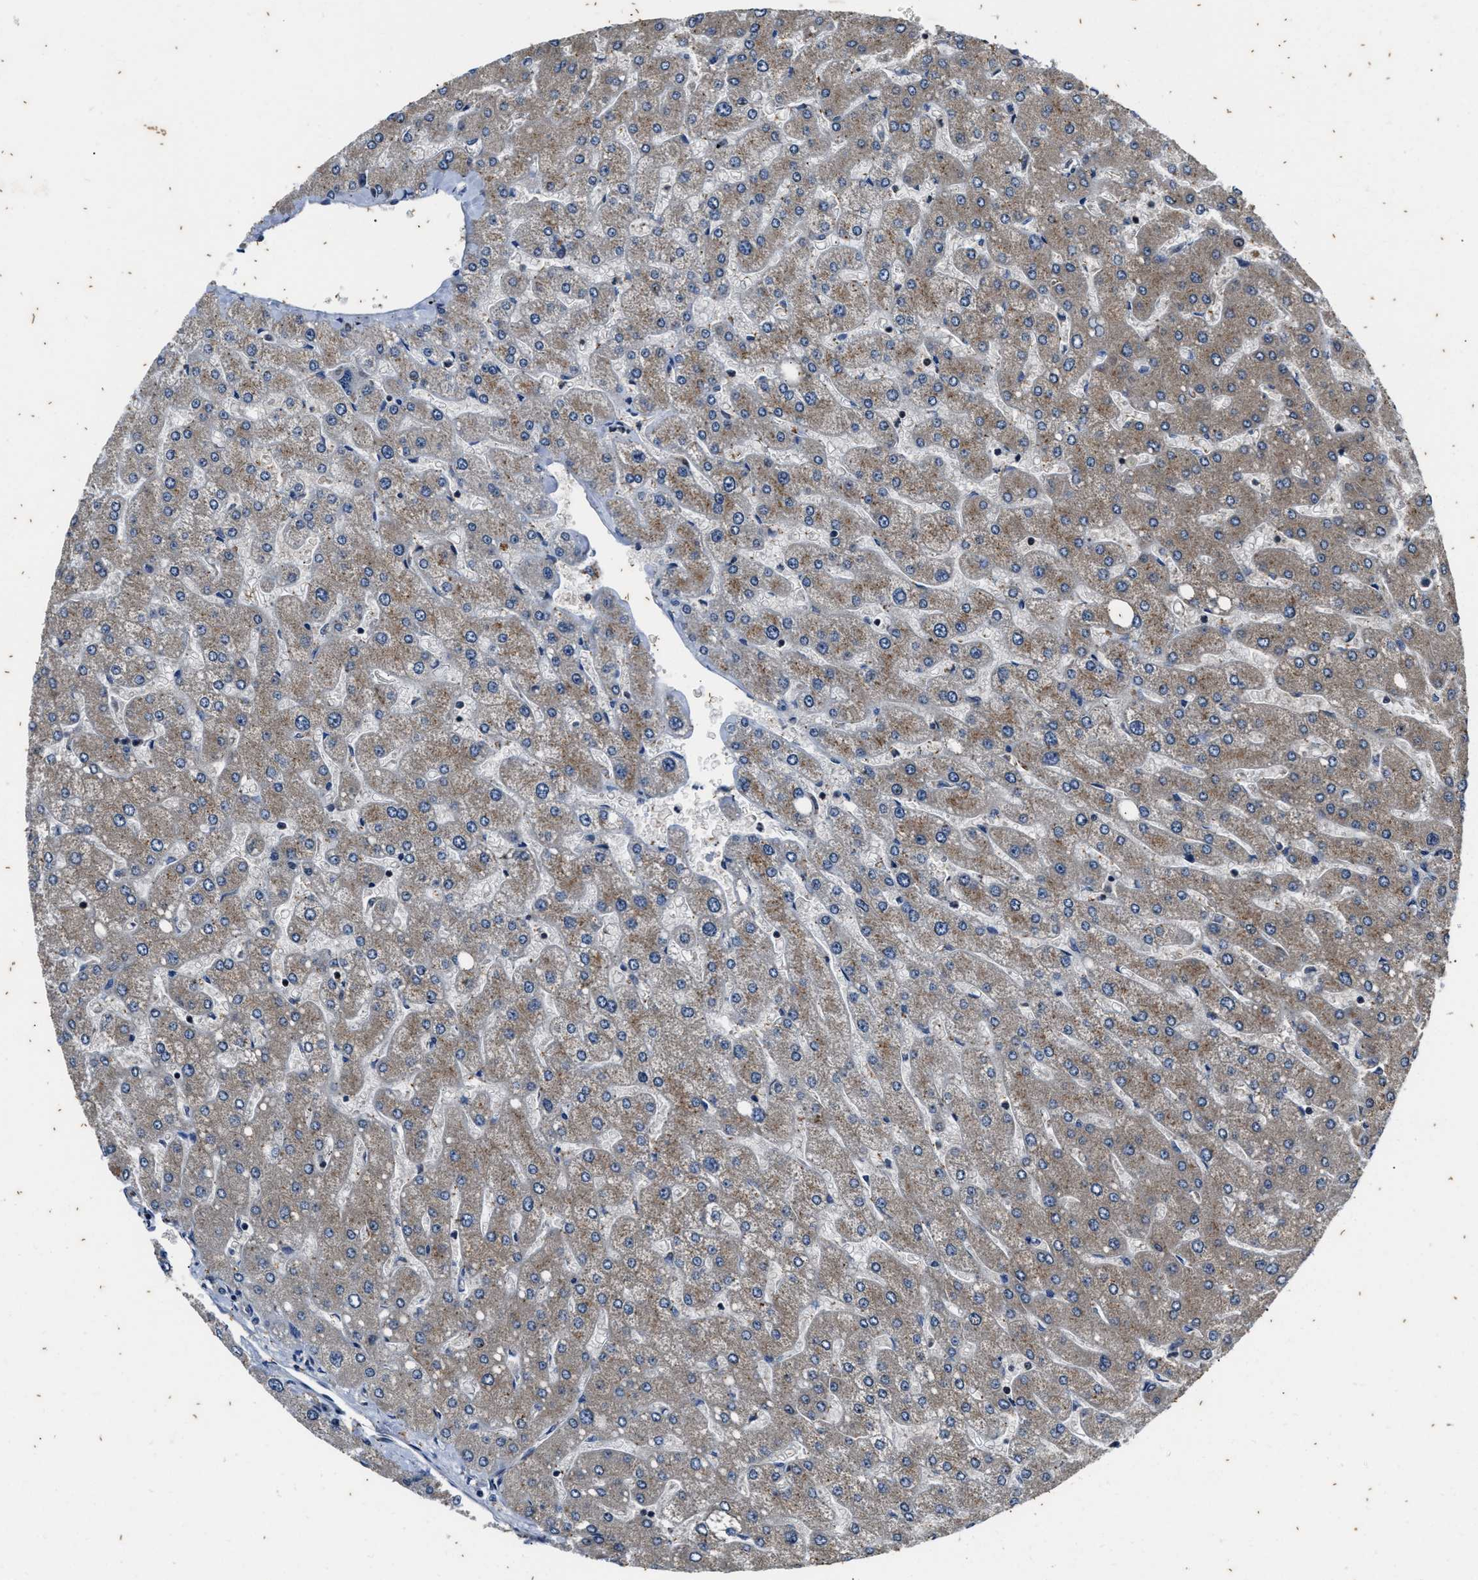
{"staining": {"intensity": "weak", "quantity": "<25%", "location": "cytoplasmic/membranous"}, "tissue": "liver", "cell_type": "Cholangiocytes", "image_type": "normal", "snomed": [{"axis": "morphology", "description": "Normal tissue, NOS"}, {"axis": "topography", "description": "Liver"}], "caption": "This is a photomicrograph of immunohistochemistry (IHC) staining of unremarkable liver, which shows no positivity in cholangiocytes.", "gene": "PTPN7", "patient": {"sex": "male", "age": 55}}